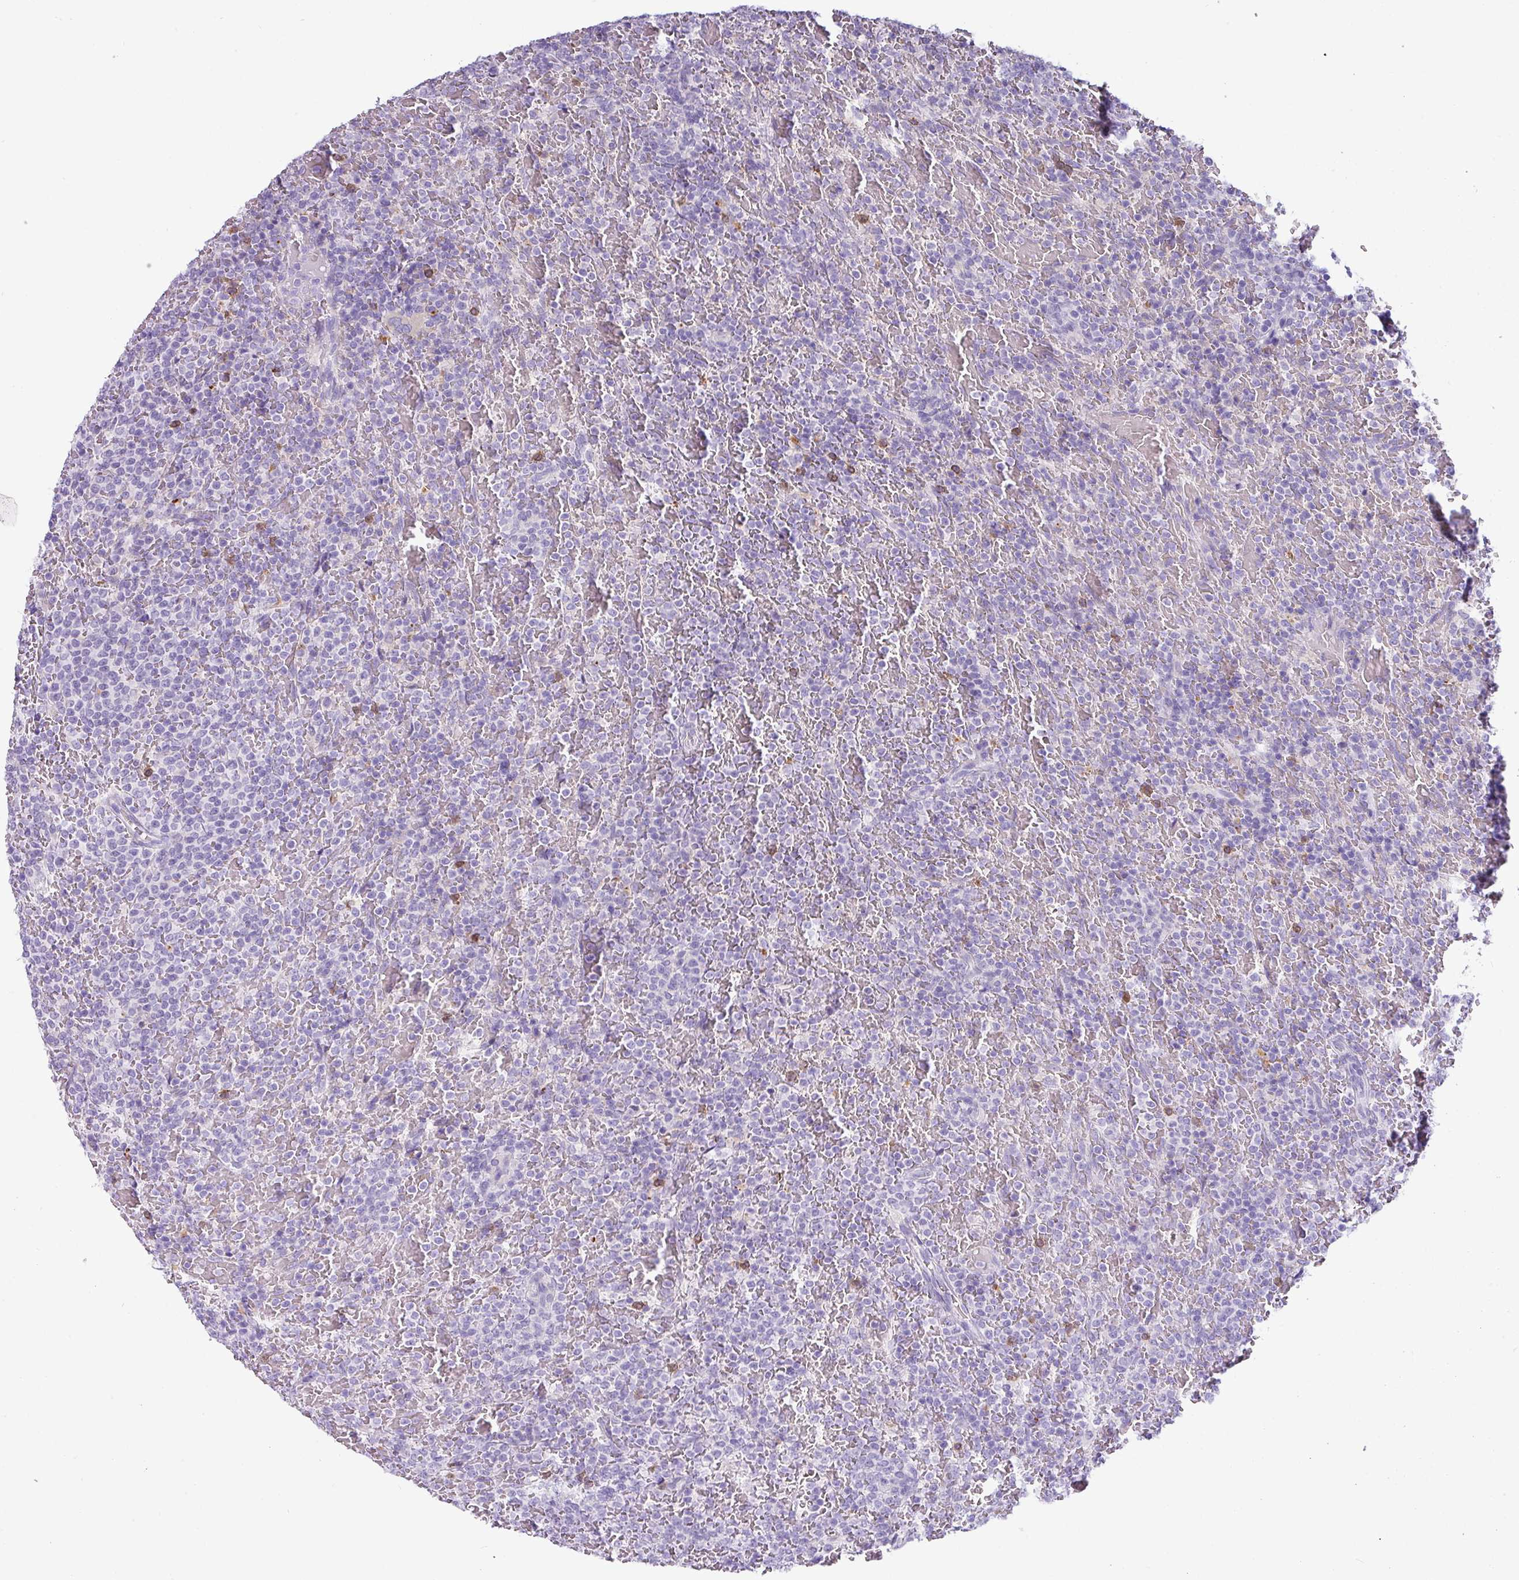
{"staining": {"intensity": "negative", "quantity": "none", "location": "none"}, "tissue": "lymphoma", "cell_type": "Tumor cells", "image_type": "cancer", "snomed": [{"axis": "morphology", "description": "Malignant lymphoma, non-Hodgkin's type, Low grade"}, {"axis": "topography", "description": "Spleen"}], "caption": "There is no significant positivity in tumor cells of lymphoma.", "gene": "ZNF524", "patient": {"sex": "male", "age": 60}}